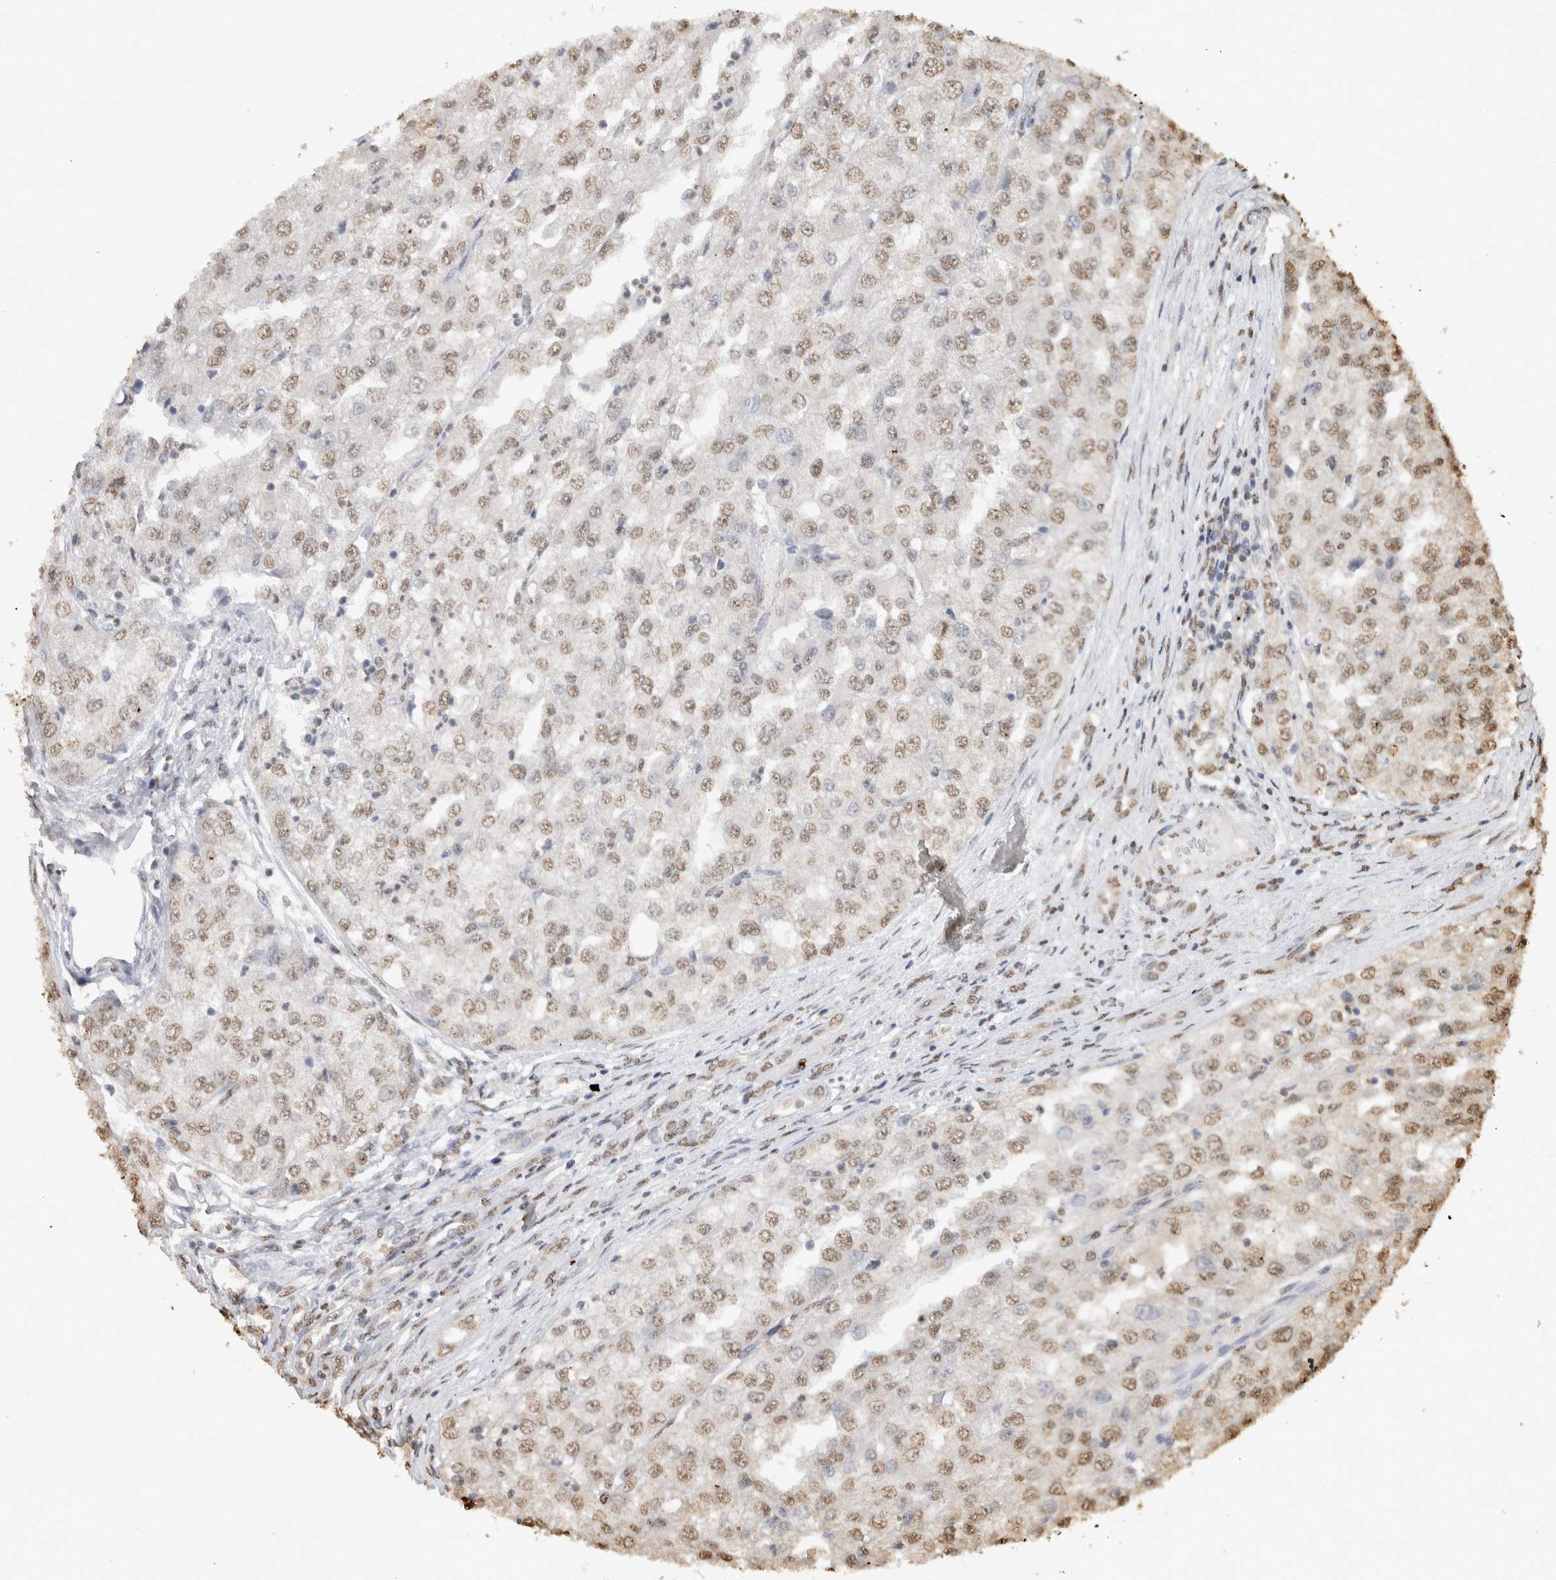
{"staining": {"intensity": "weak", "quantity": ">75%", "location": "nuclear"}, "tissue": "renal cancer", "cell_type": "Tumor cells", "image_type": "cancer", "snomed": [{"axis": "morphology", "description": "Adenocarcinoma, NOS"}, {"axis": "topography", "description": "Kidney"}], "caption": "Immunohistochemical staining of renal adenocarcinoma demonstrates weak nuclear protein expression in about >75% of tumor cells.", "gene": "HAND2", "patient": {"sex": "female", "age": 54}}